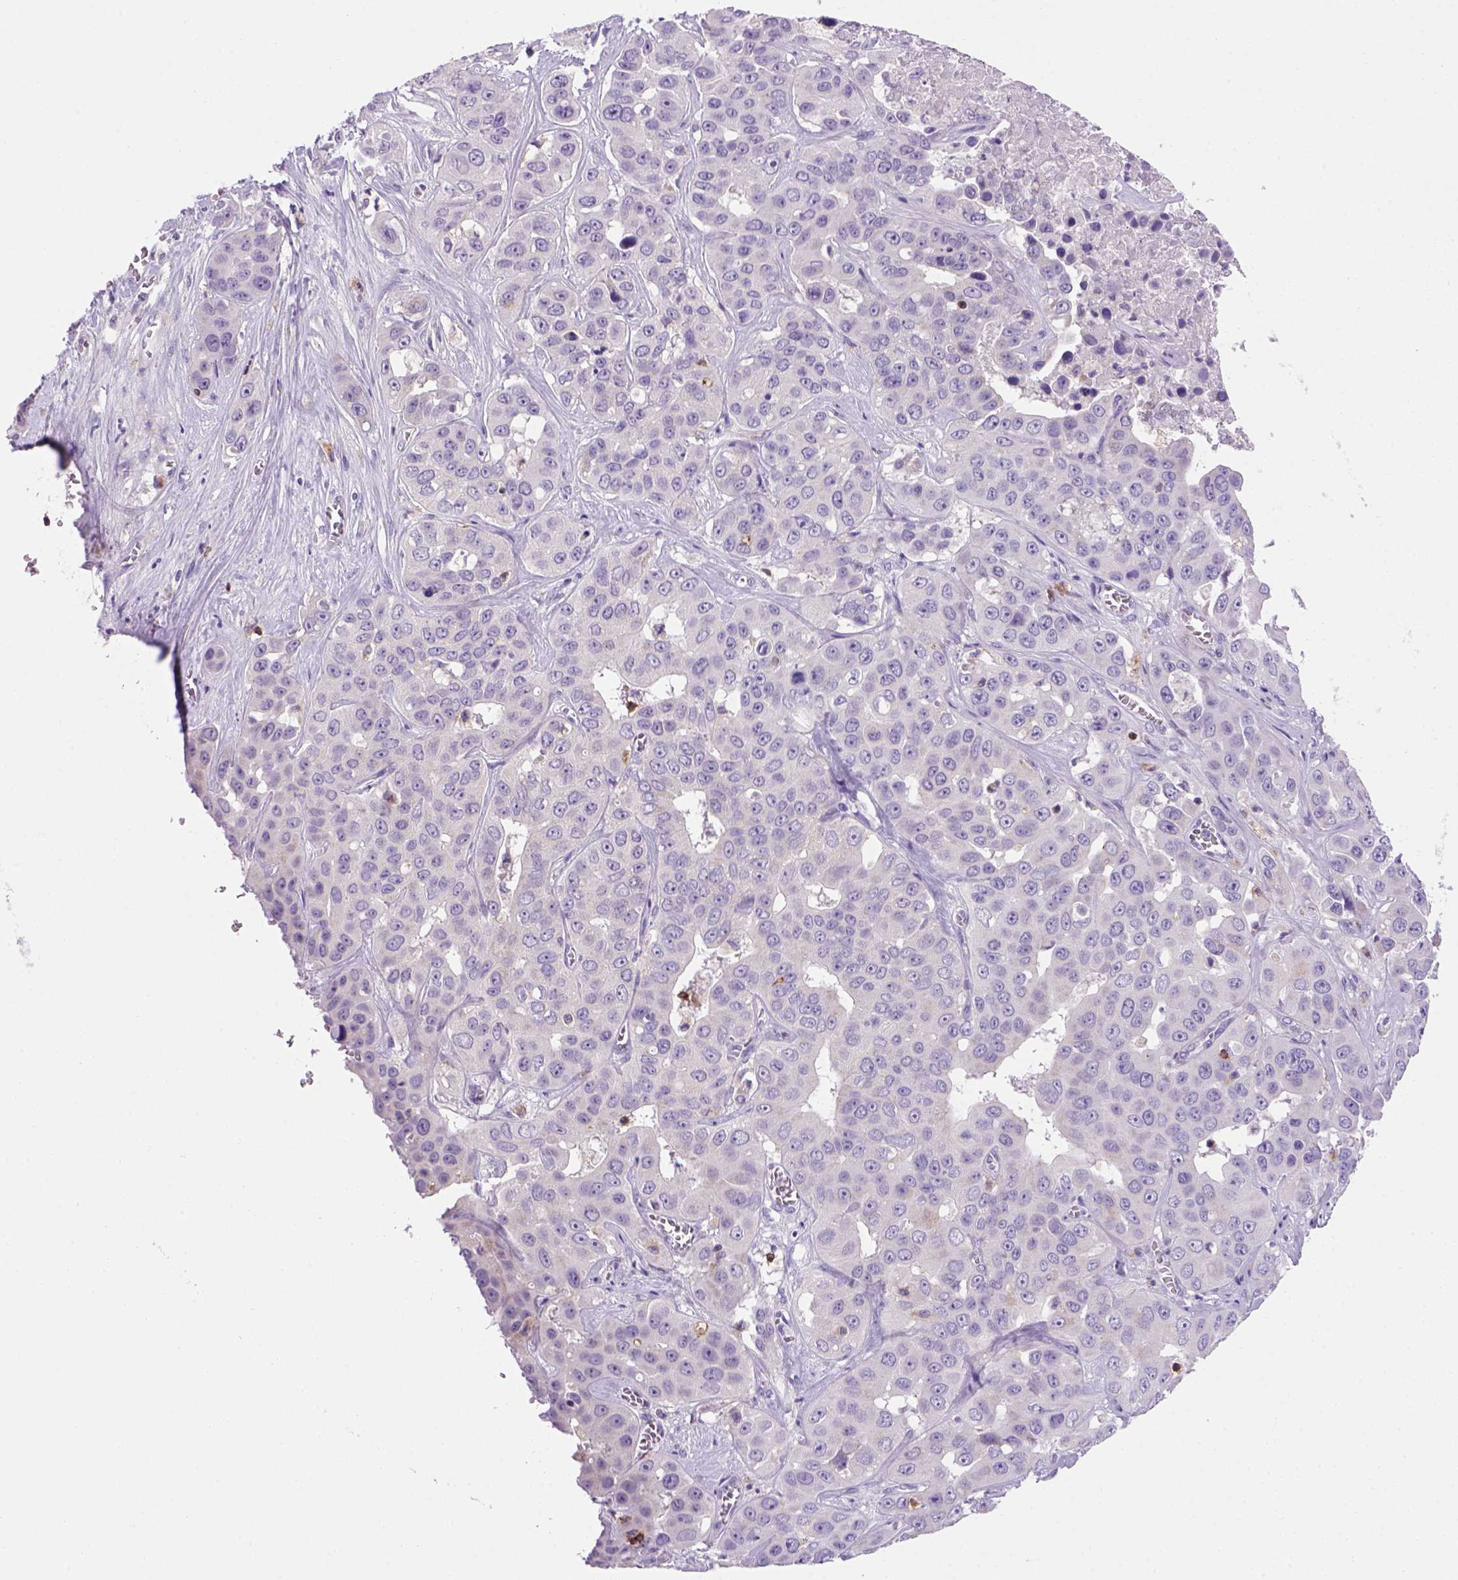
{"staining": {"intensity": "negative", "quantity": "none", "location": "none"}, "tissue": "liver cancer", "cell_type": "Tumor cells", "image_type": "cancer", "snomed": [{"axis": "morphology", "description": "Cholangiocarcinoma"}, {"axis": "topography", "description": "Liver"}], "caption": "Tumor cells are negative for brown protein staining in liver cancer.", "gene": "CD3E", "patient": {"sex": "female", "age": 52}}